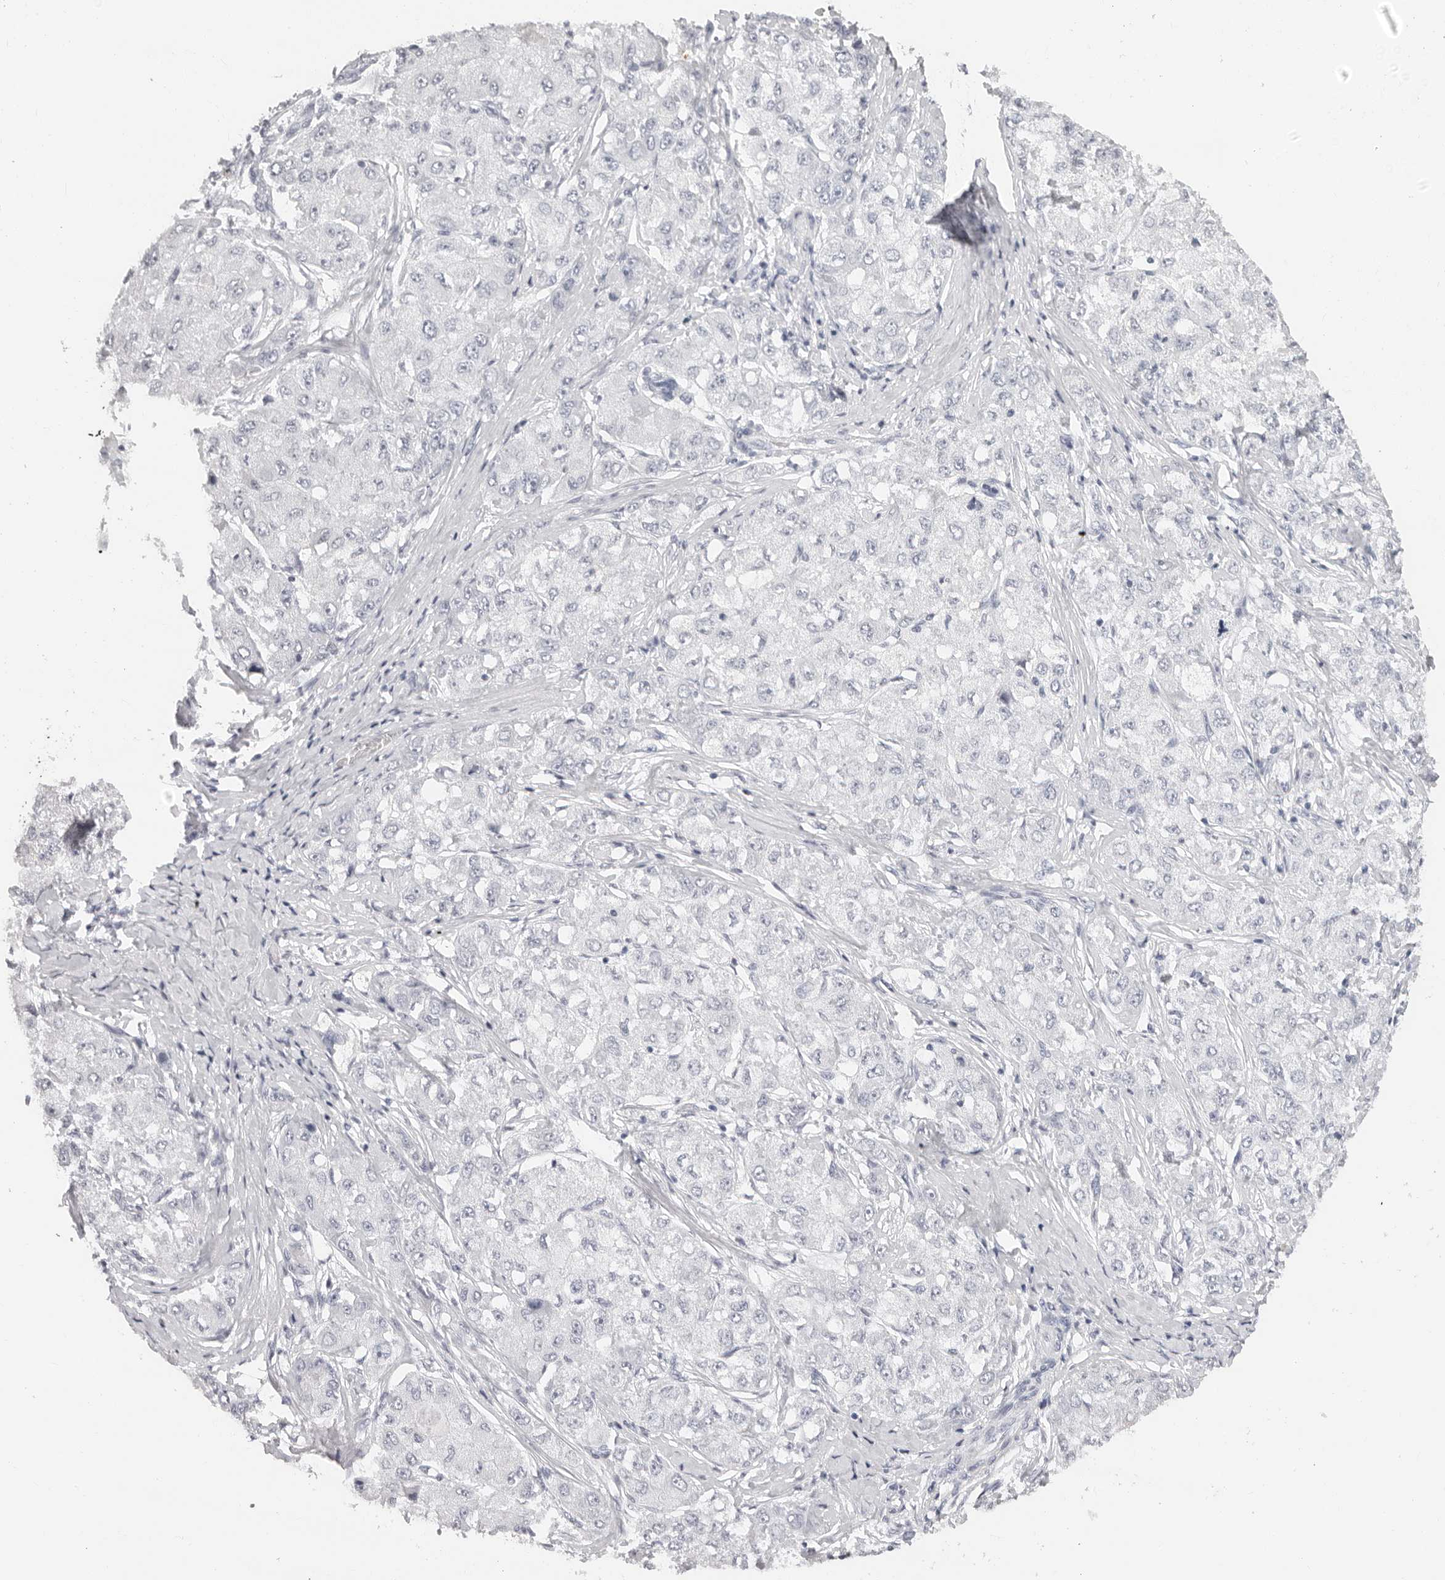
{"staining": {"intensity": "negative", "quantity": "none", "location": "none"}, "tissue": "liver cancer", "cell_type": "Tumor cells", "image_type": "cancer", "snomed": [{"axis": "morphology", "description": "Carcinoma, Hepatocellular, NOS"}, {"axis": "topography", "description": "Liver"}], "caption": "Micrograph shows no protein staining in tumor cells of liver cancer tissue.", "gene": "AGMAT", "patient": {"sex": "male", "age": 80}}